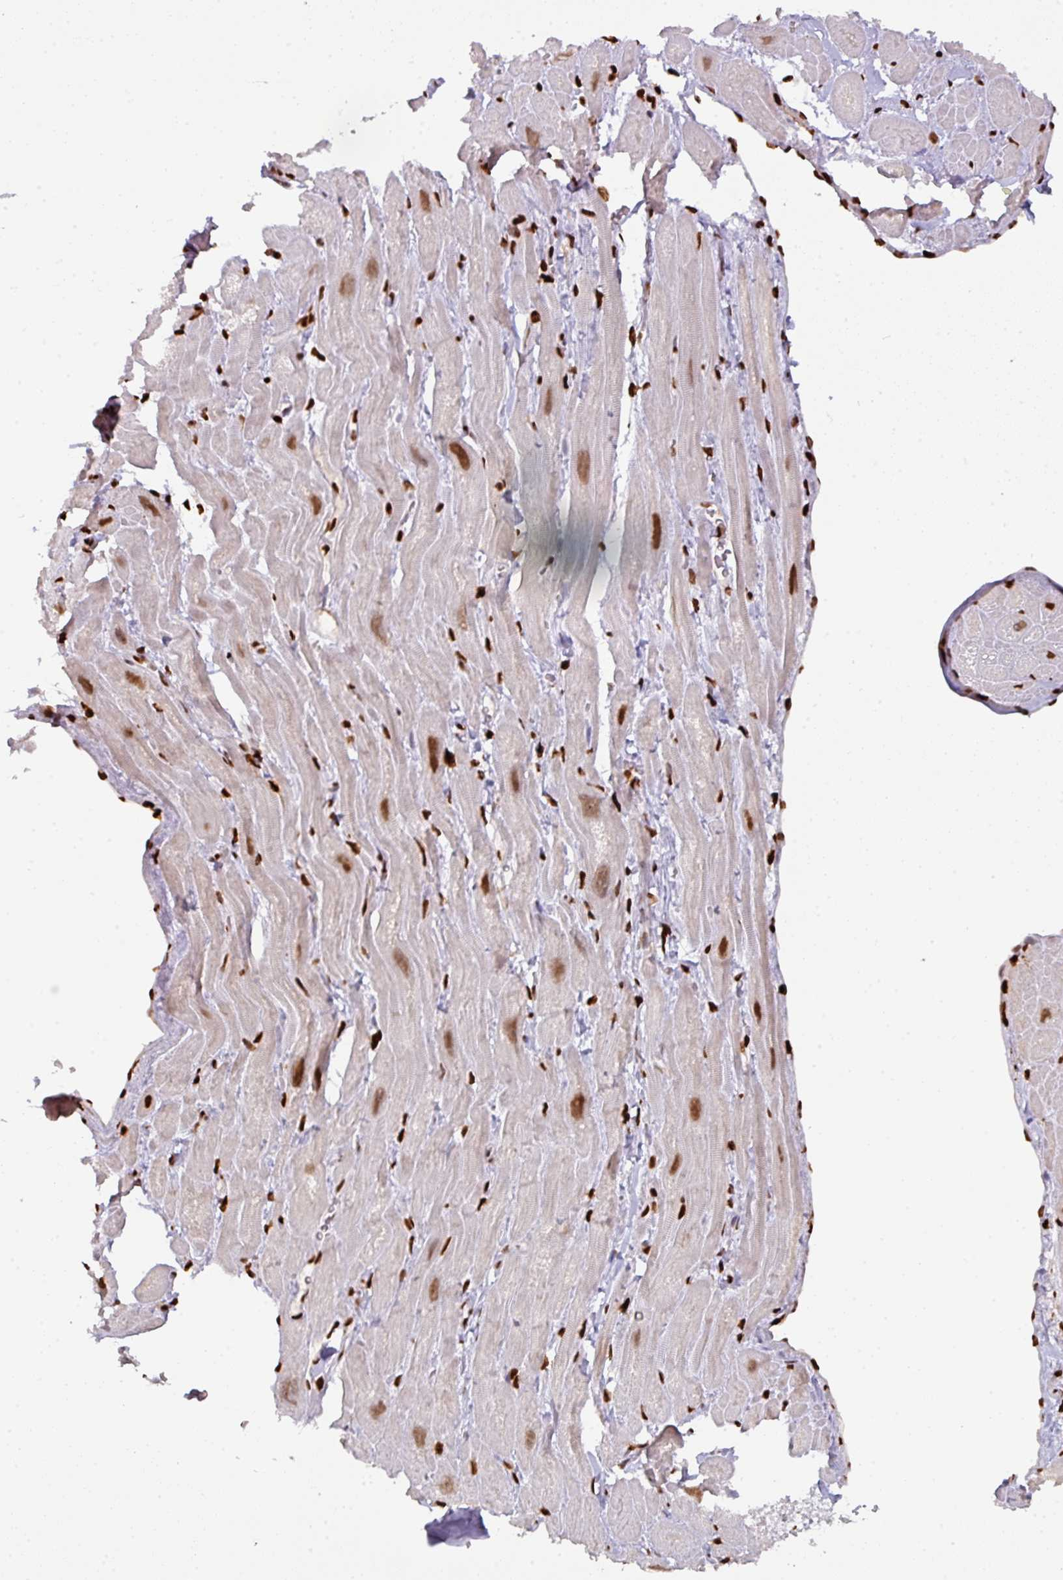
{"staining": {"intensity": "strong", "quantity": "<25%", "location": "nuclear"}, "tissue": "heart muscle", "cell_type": "Cardiomyocytes", "image_type": "normal", "snomed": [{"axis": "morphology", "description": "Normal tissue, NOS"}, {"axis": "topography", "description": "Heart"}], "caption": "This micrograph exhibits immunohistochemistry staining of unremarkable human heart muscle, with medium strong nuclear expression in about <25% of cardiomyocytes.", "gene": "SAMHD1", "patient": {"sex": "male", "age": 49}}